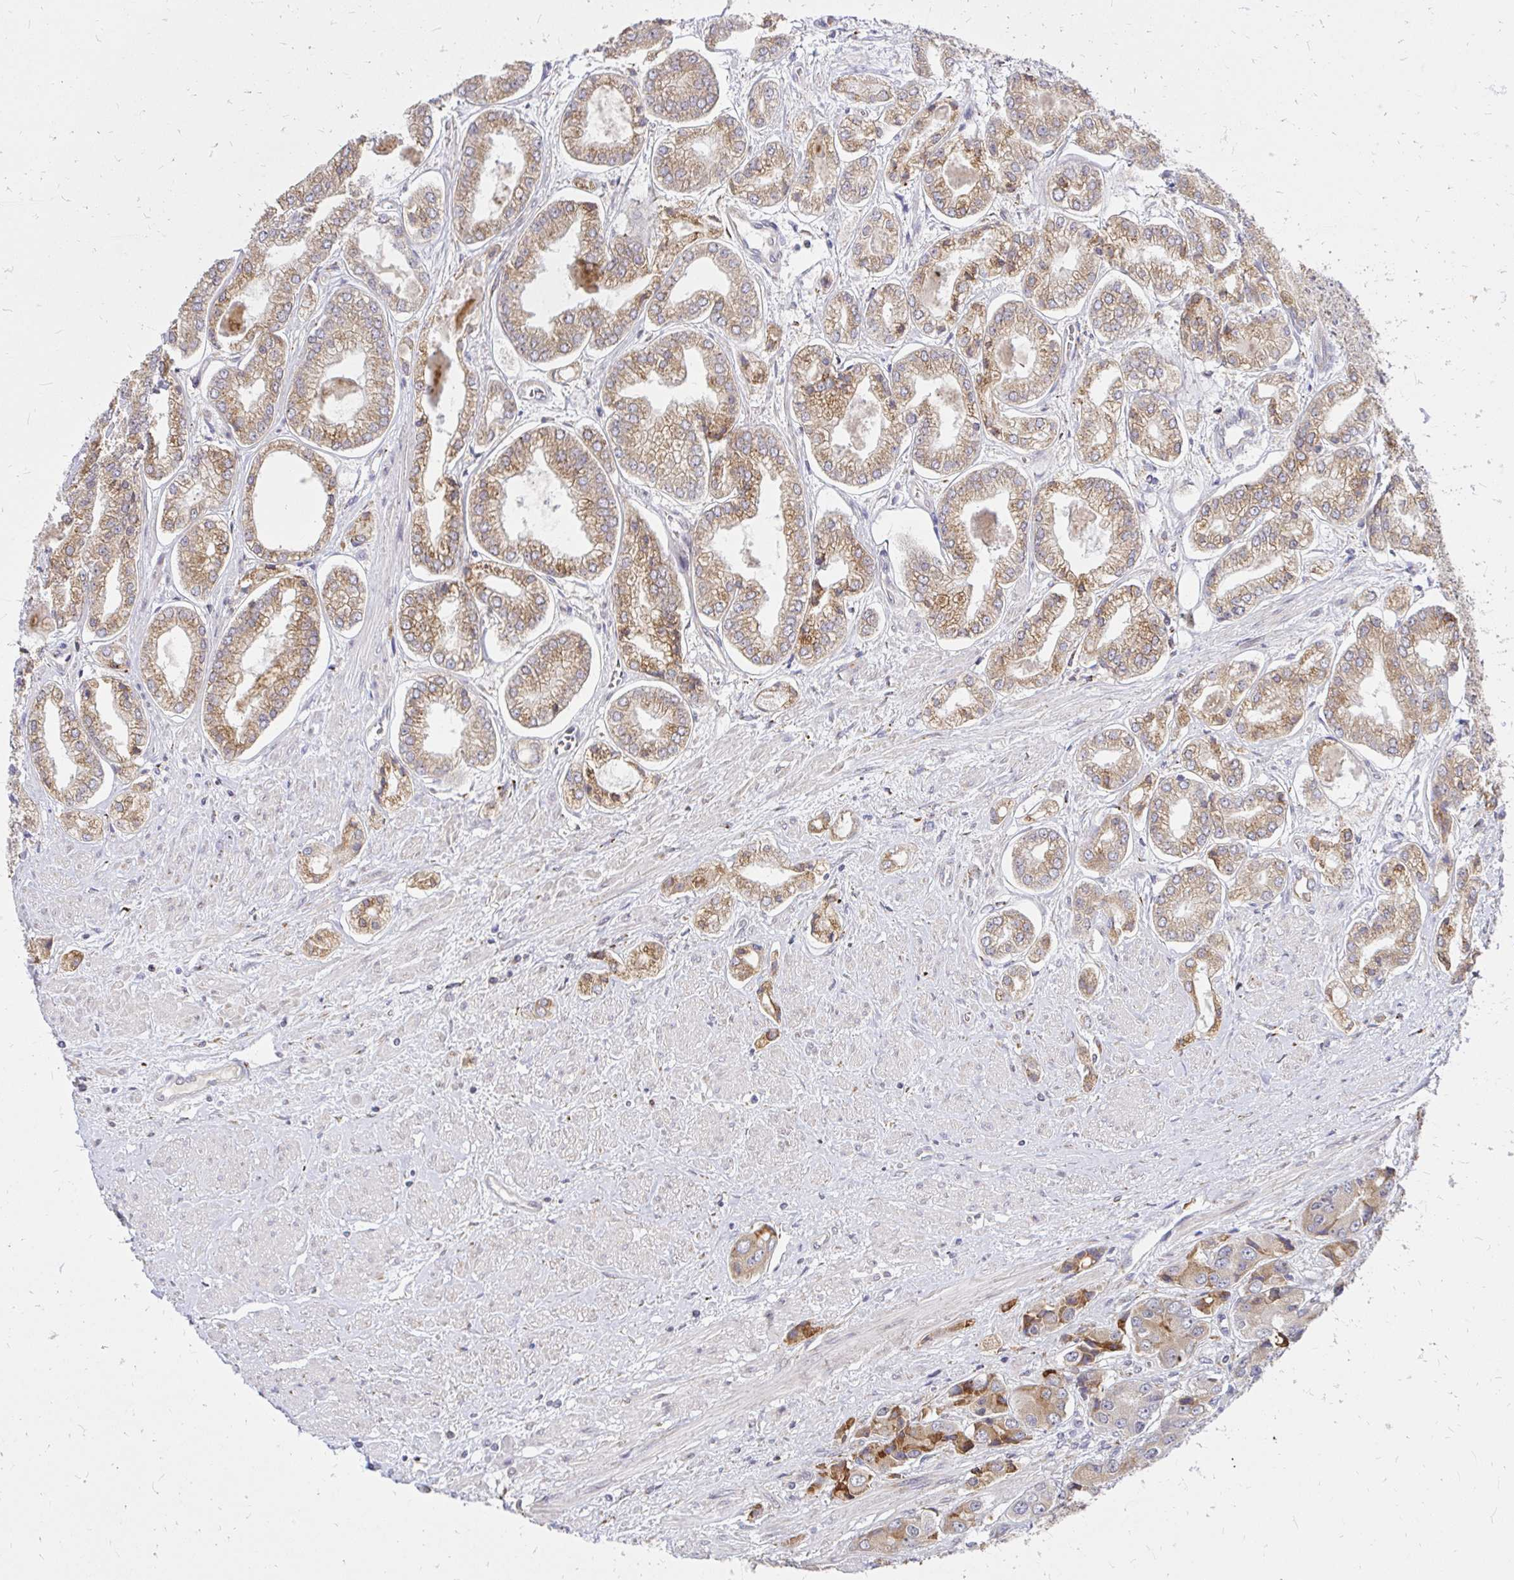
{"staining": {"intensity": "moderate", "quantity": "25%-75%", "location": "cytoplasmic/membranous"}, "tissue": "prostate cancer", "cell_type": "Tumor cells", "image_type": "cancer", "snomed": [{"axis": "morphology", "description": "Adenocarcinoma, Low grade"}, {"axis": "topography", "description": "Prostate"}], "caption": "The immunohistochemical stain highlights moderate cytoplasmic/membranous expression in tumor cells of prostate cancer tissue.", "gene": "NAALAD2", "patient": {"sex": "male", "age": 69}}